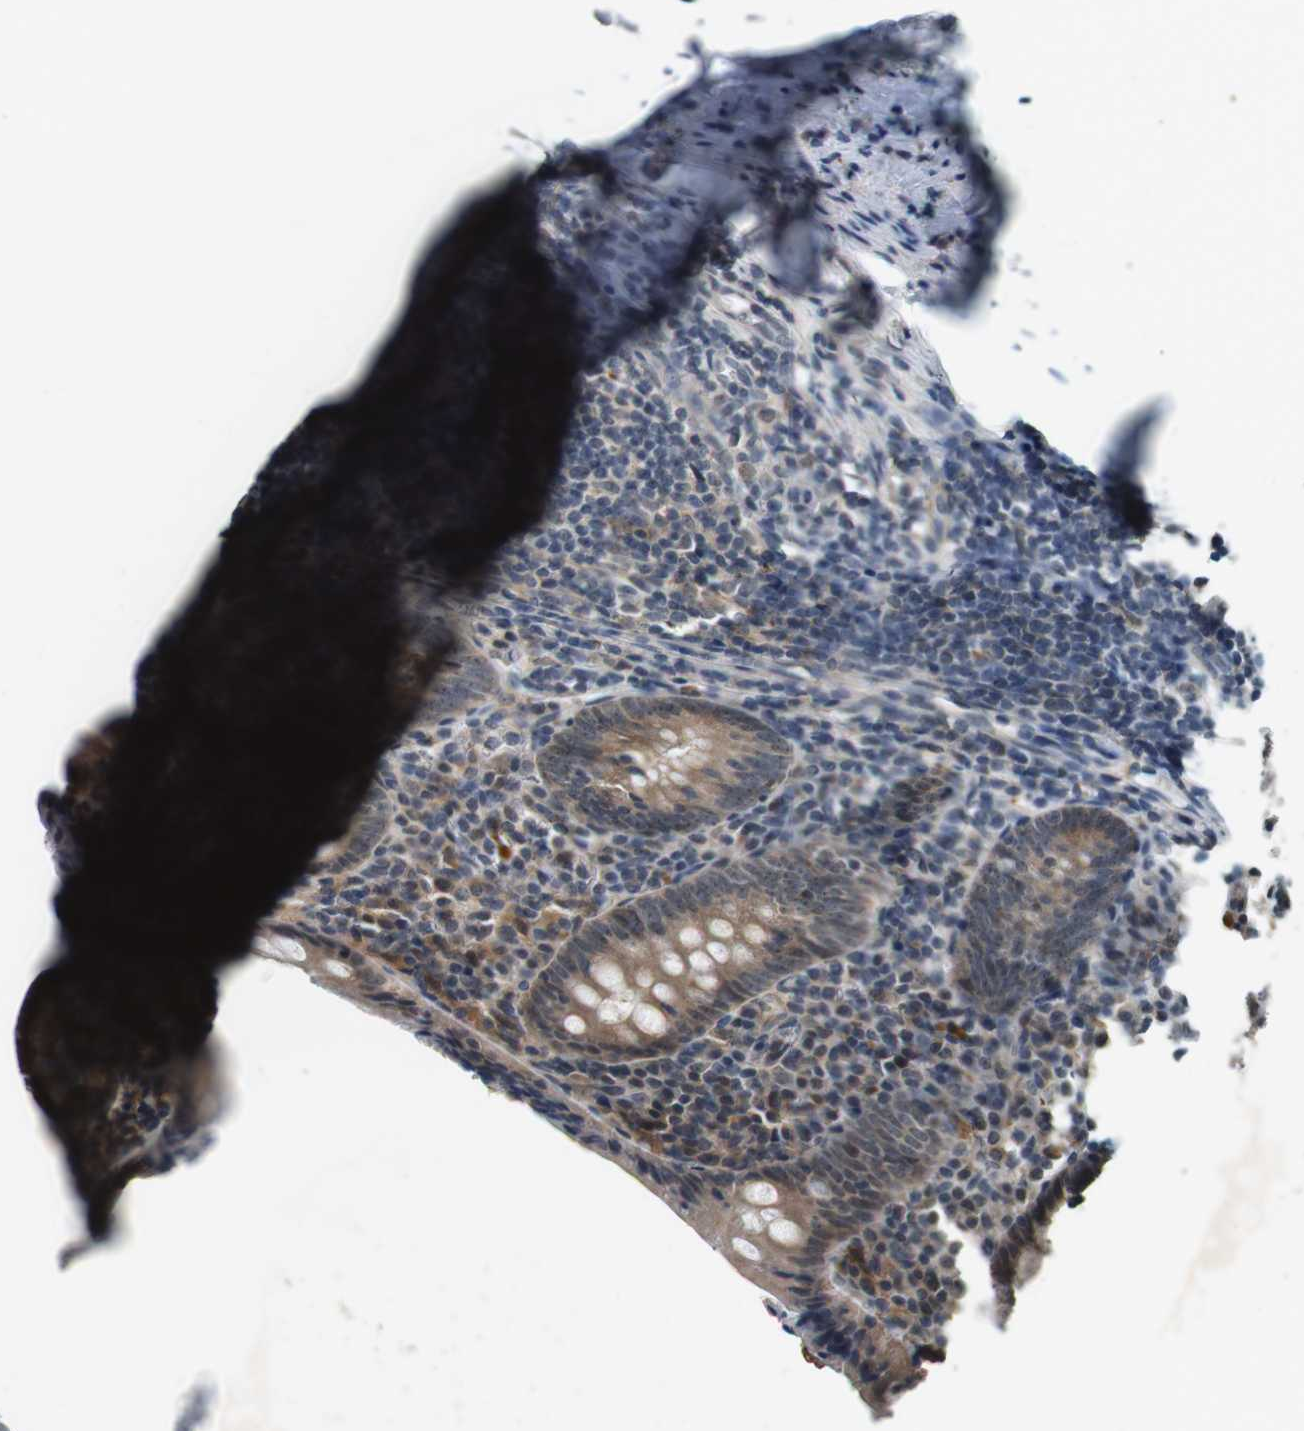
{"staining": {"intensity": "moderate", "quantity": ">75%", "location": "cytoplasmic/membranous"}, "tissue": "appendix", "cell_type": "Glandular cells", "image_type": "normal", "snomed": [{"axis": "morphology", "description": "Normal tissue, NOS"}, {"axis": "topography", "description": "Appendix"}], "caption": "Protein expression analysis of normal appendix displays moderate cytoplasmic/membranous expression in approximately >75% of glandular cells.", "gene": "CDK14", "patient": {"sex": "female", "age": 10}}